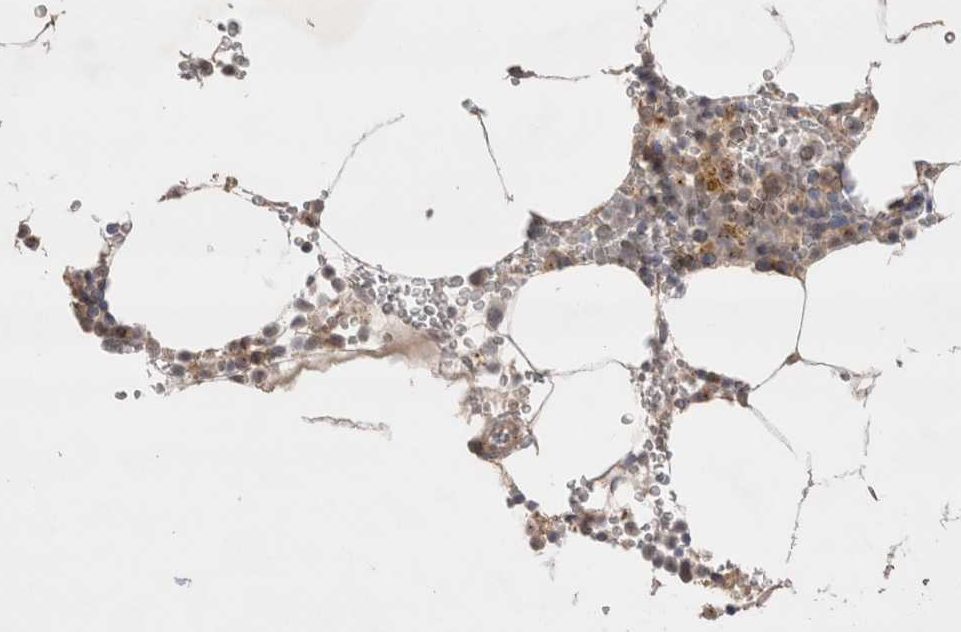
{"staining": {"intensity": "moderate", "quantity": "<25%", "location": "nuclear"}, "tissue": "bone marrow", "cell_type": "Hematopoietic cells", "image_type": "normal", "snomed": [{"axis": "morphology", "description": "Normal tissue, NOS"}, {"axis": "topography", "description": "Bone marrow"}], "caption": "The photomicrograph exhibits staining of unremarkable bone marrow, revealing moderate nuclear protein positivity (brown color) within hematopoietic cells.", "gene": "SLC29A1", "patient": {"sex": "male", "age": 70}}